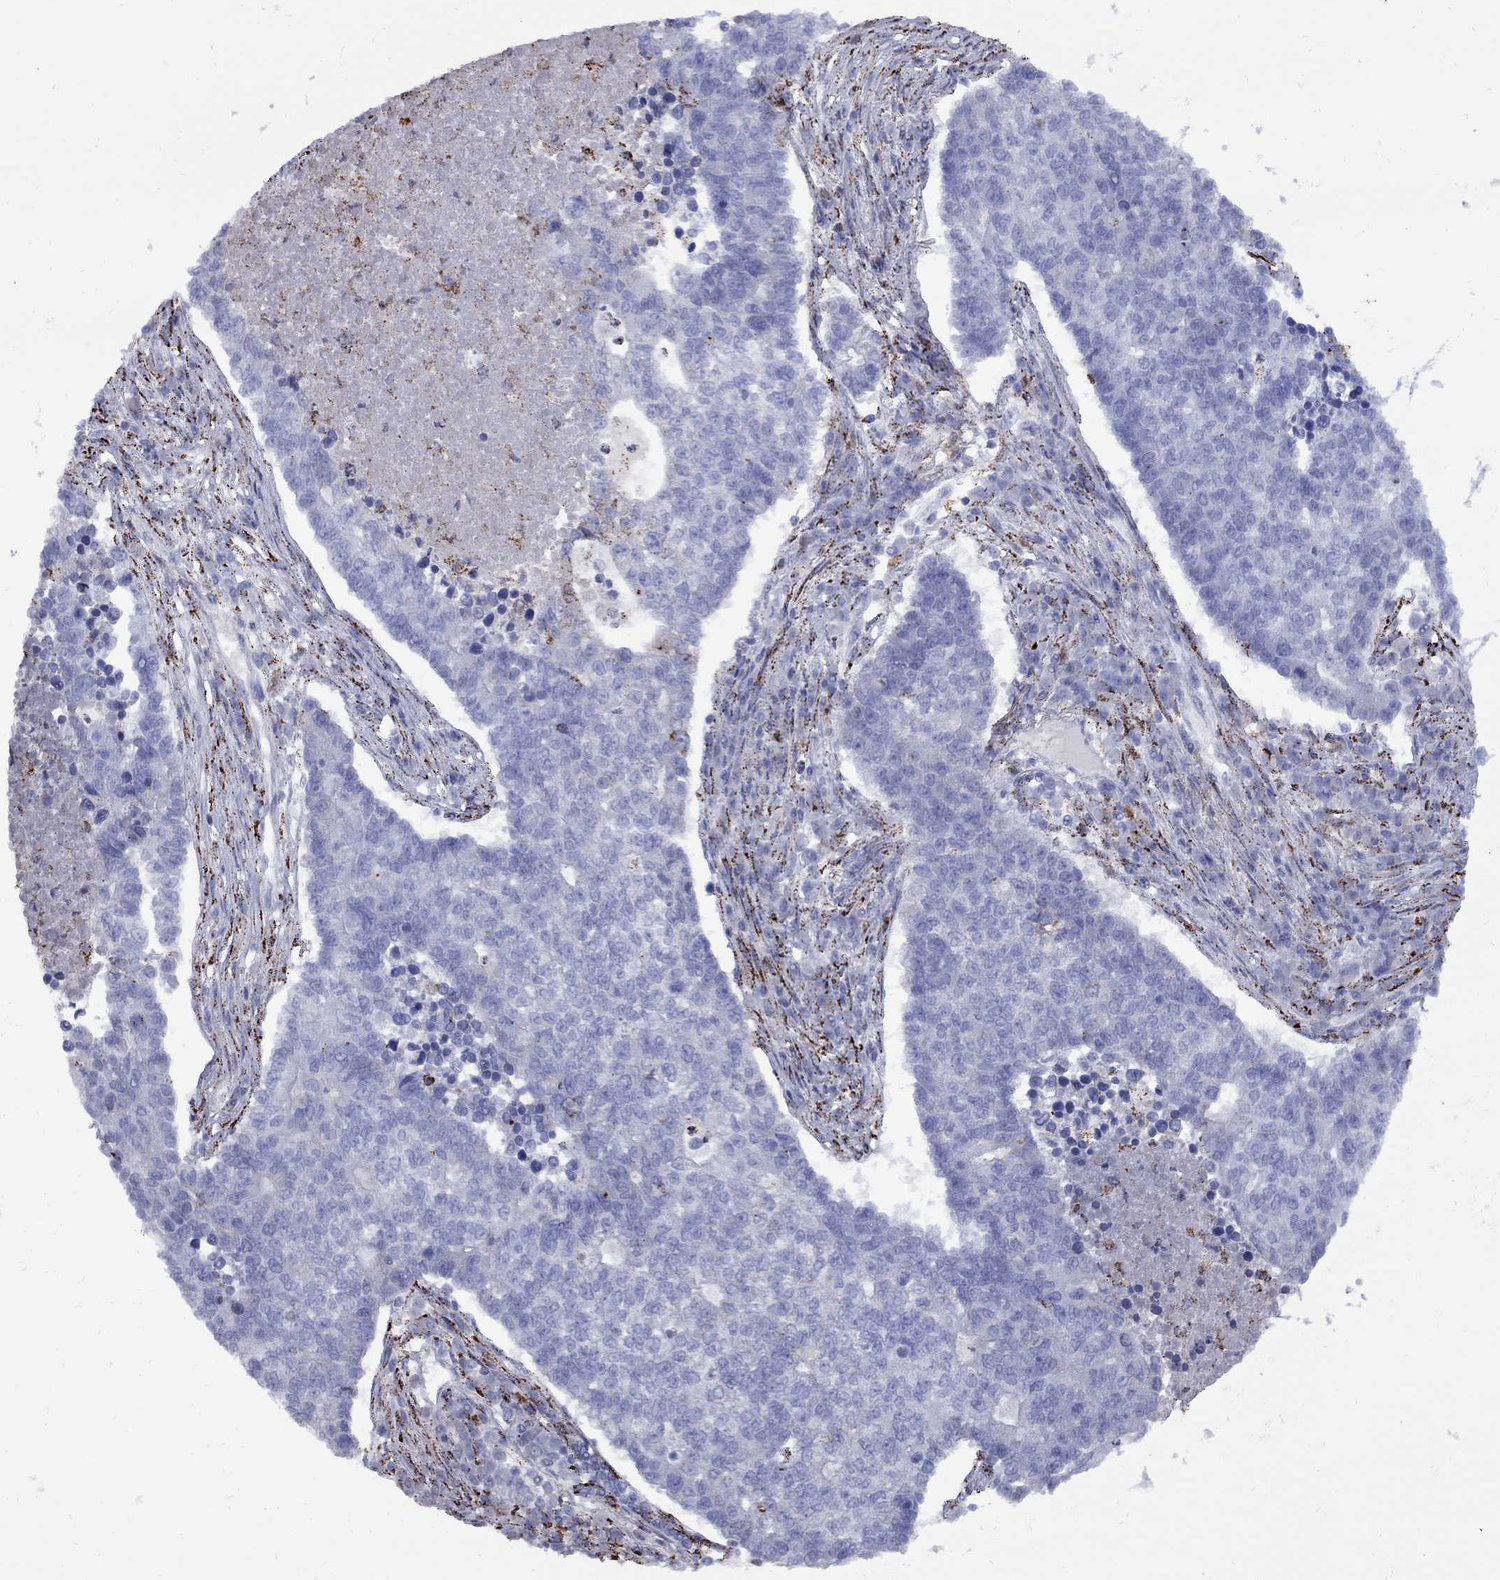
{"staining": {"intensity": "negative", "quantity": "none", "location": "none"}, "tissue": "lung cancer", "cell_type": "Tumor cells", "image_type": "cancer", "snomed": [{"axis": "morphology", "description": "Adenocarcinoma, NOS"}, {"axis": "topography", "description": "Lung"}], "caption": "High power microscopy photomicrograph of an immunohistochemistry (IHC) image of lung cancer (adenocarcinoma), revealing no significant positivity in tumor cells.", "gene": "SESTD1", "patient": {"sex": "male", "age": 57}}